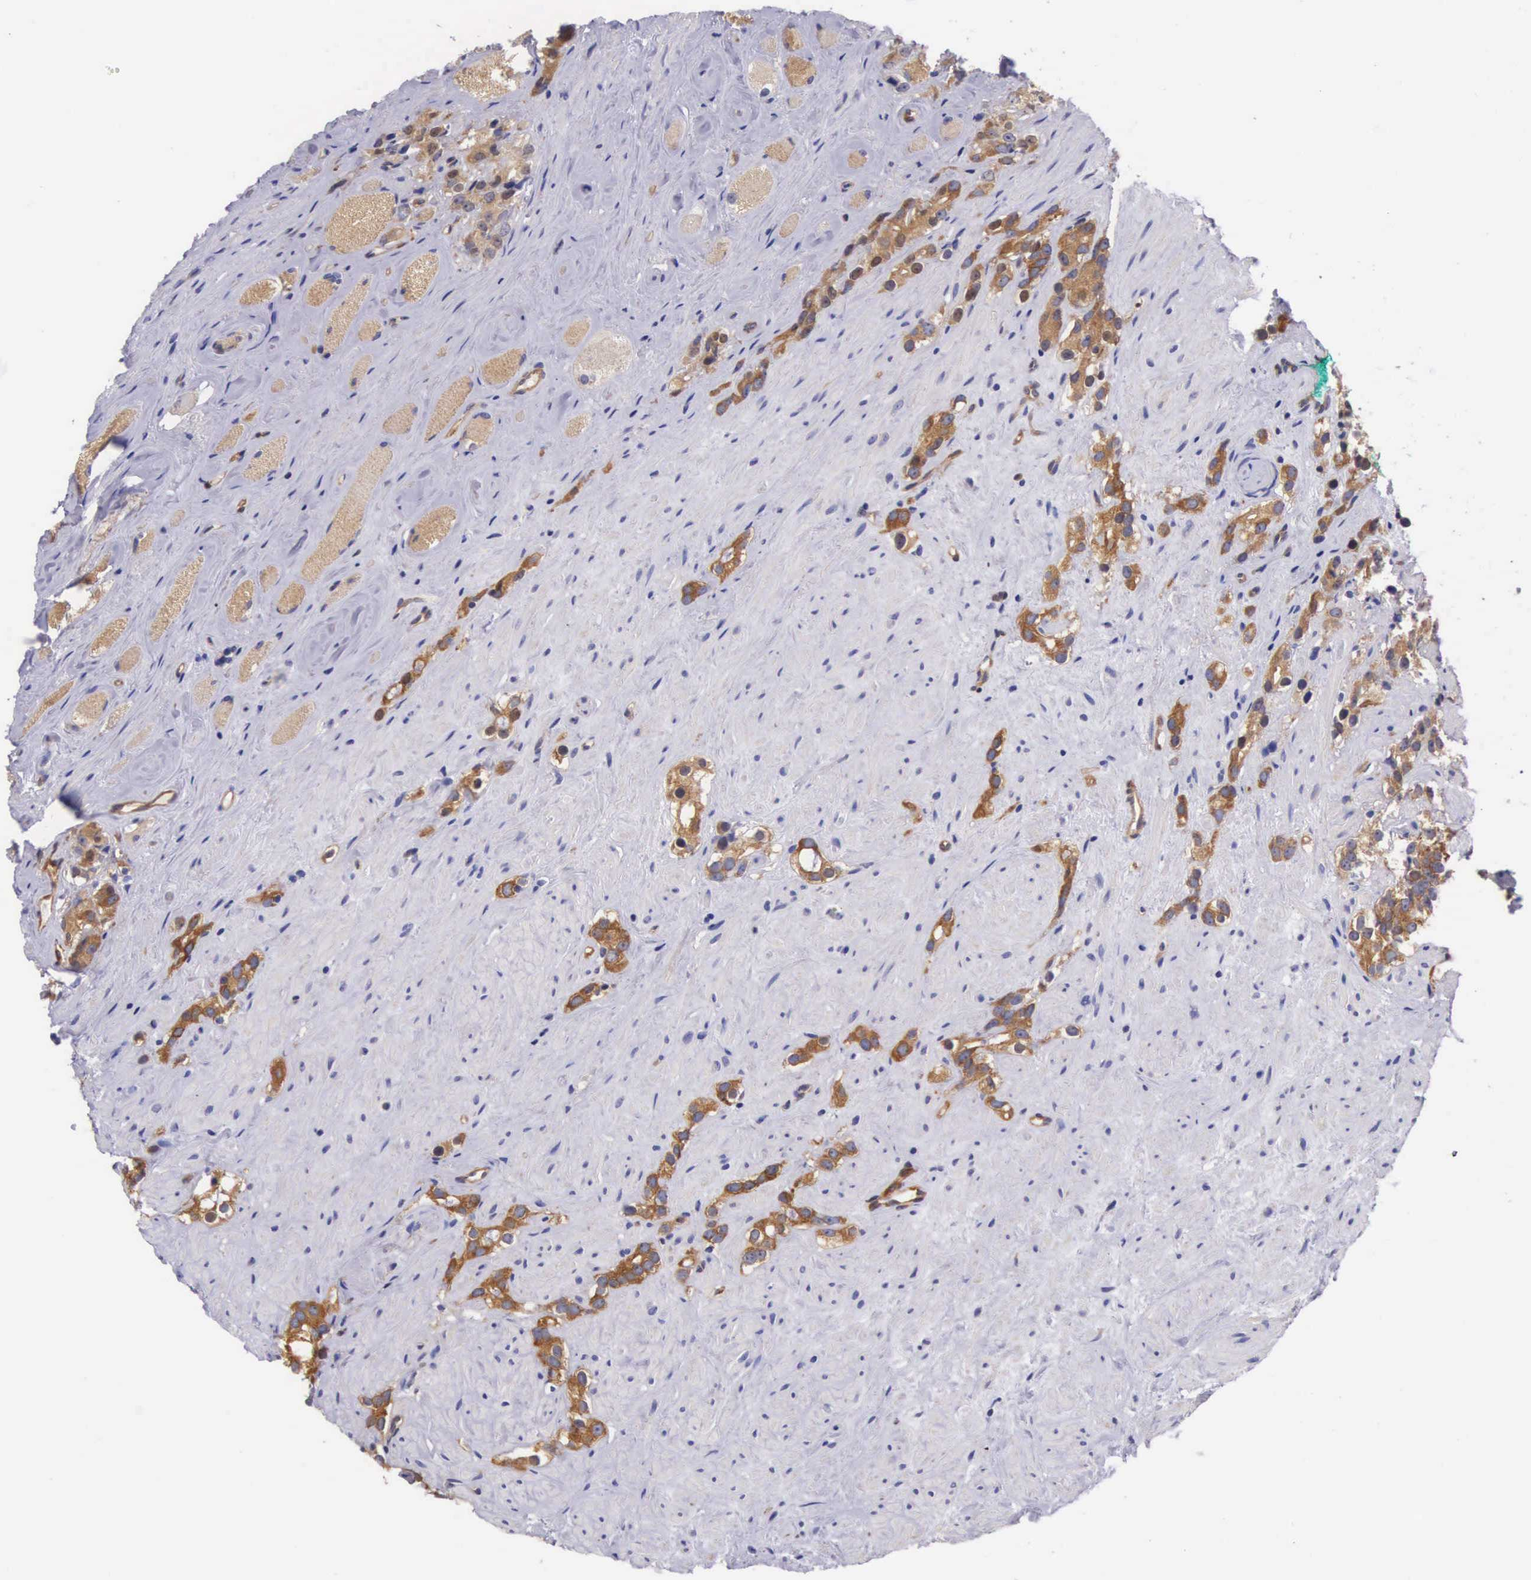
{"staining": {"intensity": "strong", "quantity": "25%-75%", "location": "cytoplasmic/membranous"}, "tissue": "prostate cancer", "cell_type": "Tumor cells", "image_type": "cancer", "snomed": [{"axis": "morphology", "description": "Adenocarcinoma, Medium grade"}, {"axis": "topography", "description": "Prostate"}], "caption": "Approximately 25%-75% of tumor cells in human prostate adenocarcinoma (medium-grade) display strong cytoplasmic/membranous protein positivity as visualized by brown immunohistochemical staining.", "gene": "BCAR1", "patient": {"sex": "male", "age": 73}}